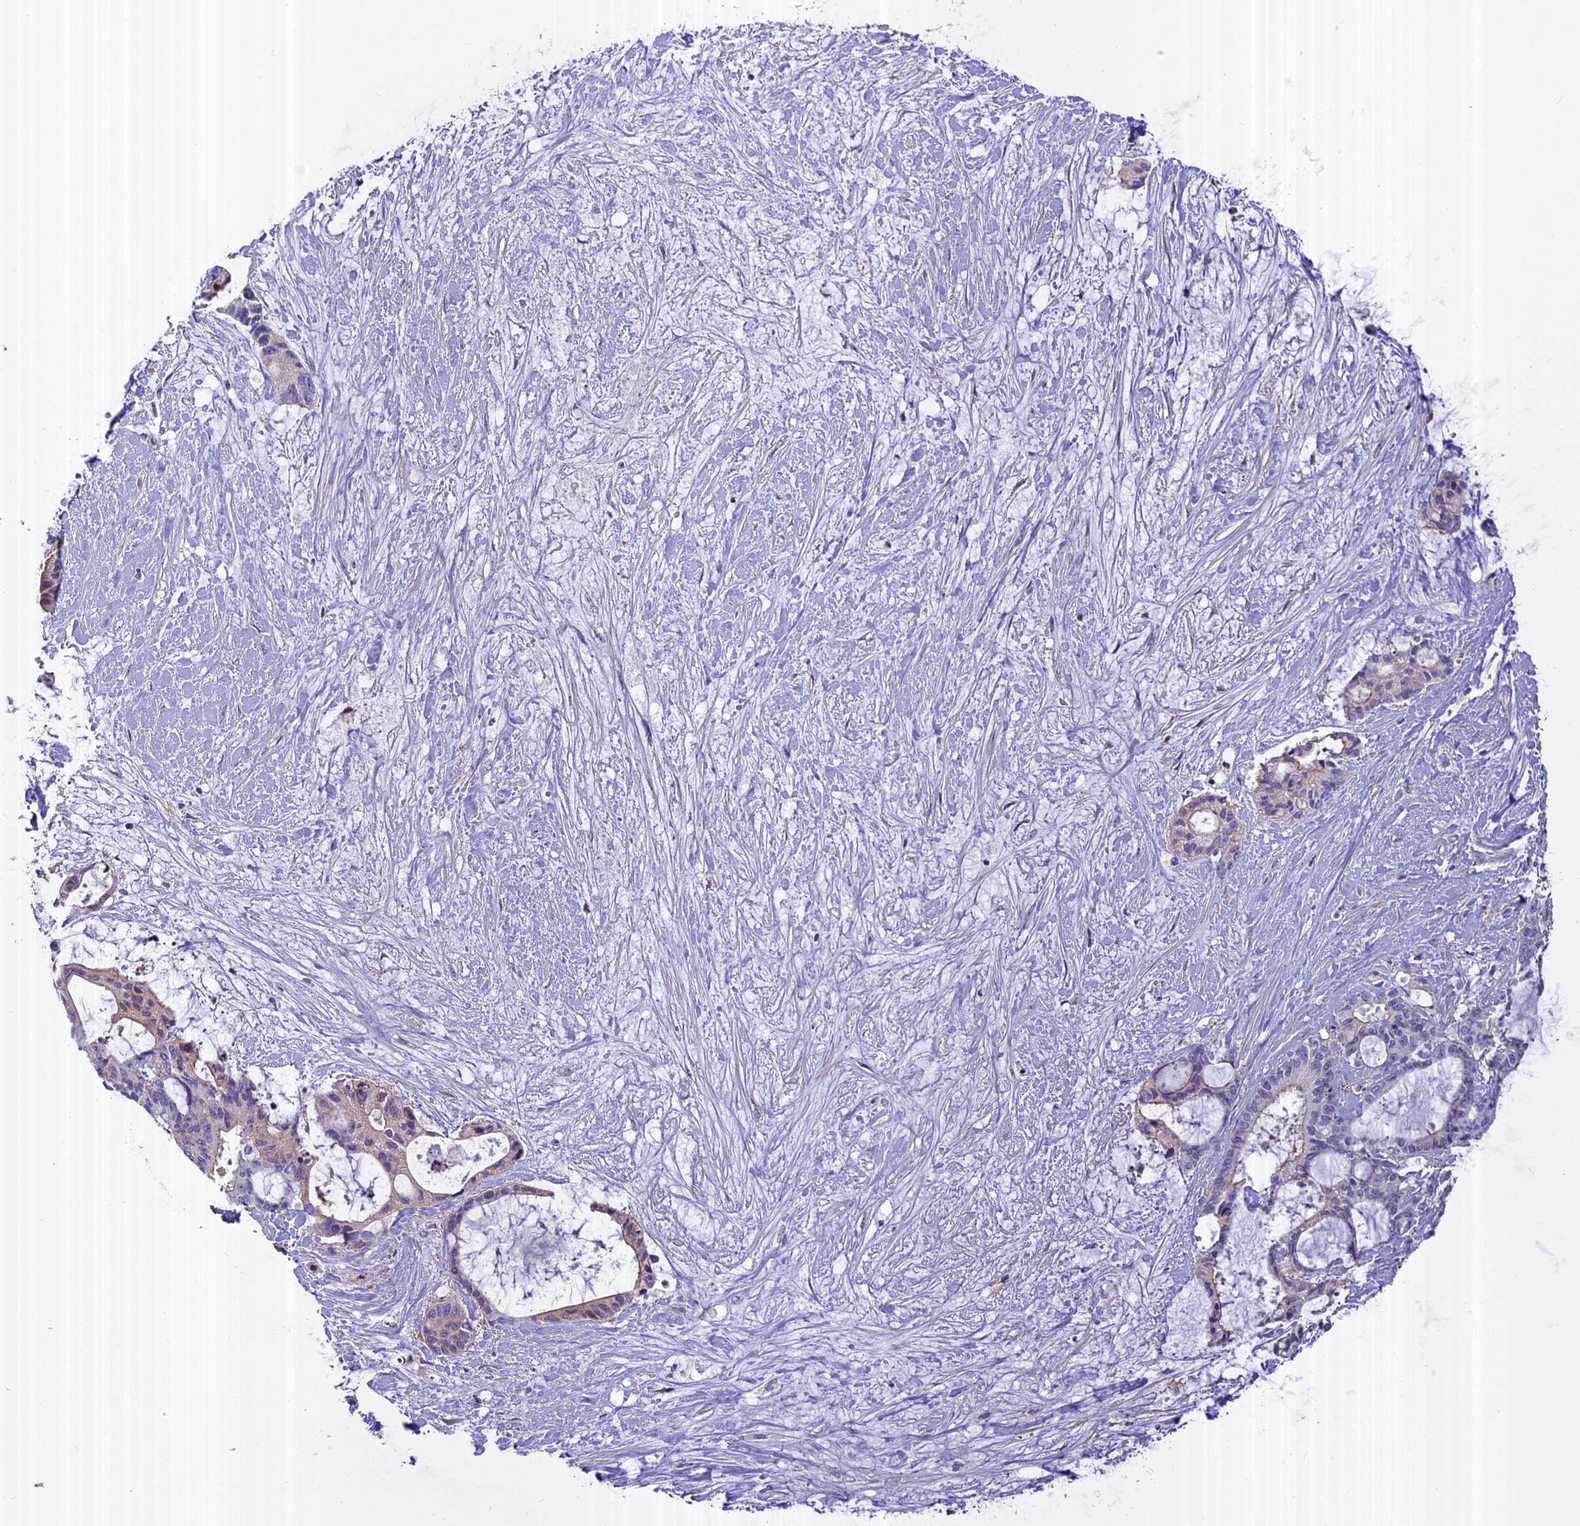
{"staining": {"intensity": "moderate", "quantity": "<25%", "location": "cytoplasmic/membranous"}, "tissue": "liver cancer", "cell_type": "Tumor cells", "image_type": "cancer", "snomed": [{"axis": "morphology", "description": "Normal tissue, NOS"}, {"axis": "morphology", "description": "Cholangiocarcinoma"}, {"axis": "topography", "description": "Liver"}, {"axis": "topography", "description": "Peripheral nerve tissue"}], "caption": "An image of human cholangiocarcinoma (liver) stained for a protein demonstrates moderate cytoplasmic/membranous brown staining in tumor cells.", "gene": "FAM98C", "patient": {"sex": "female", "age": 73}}